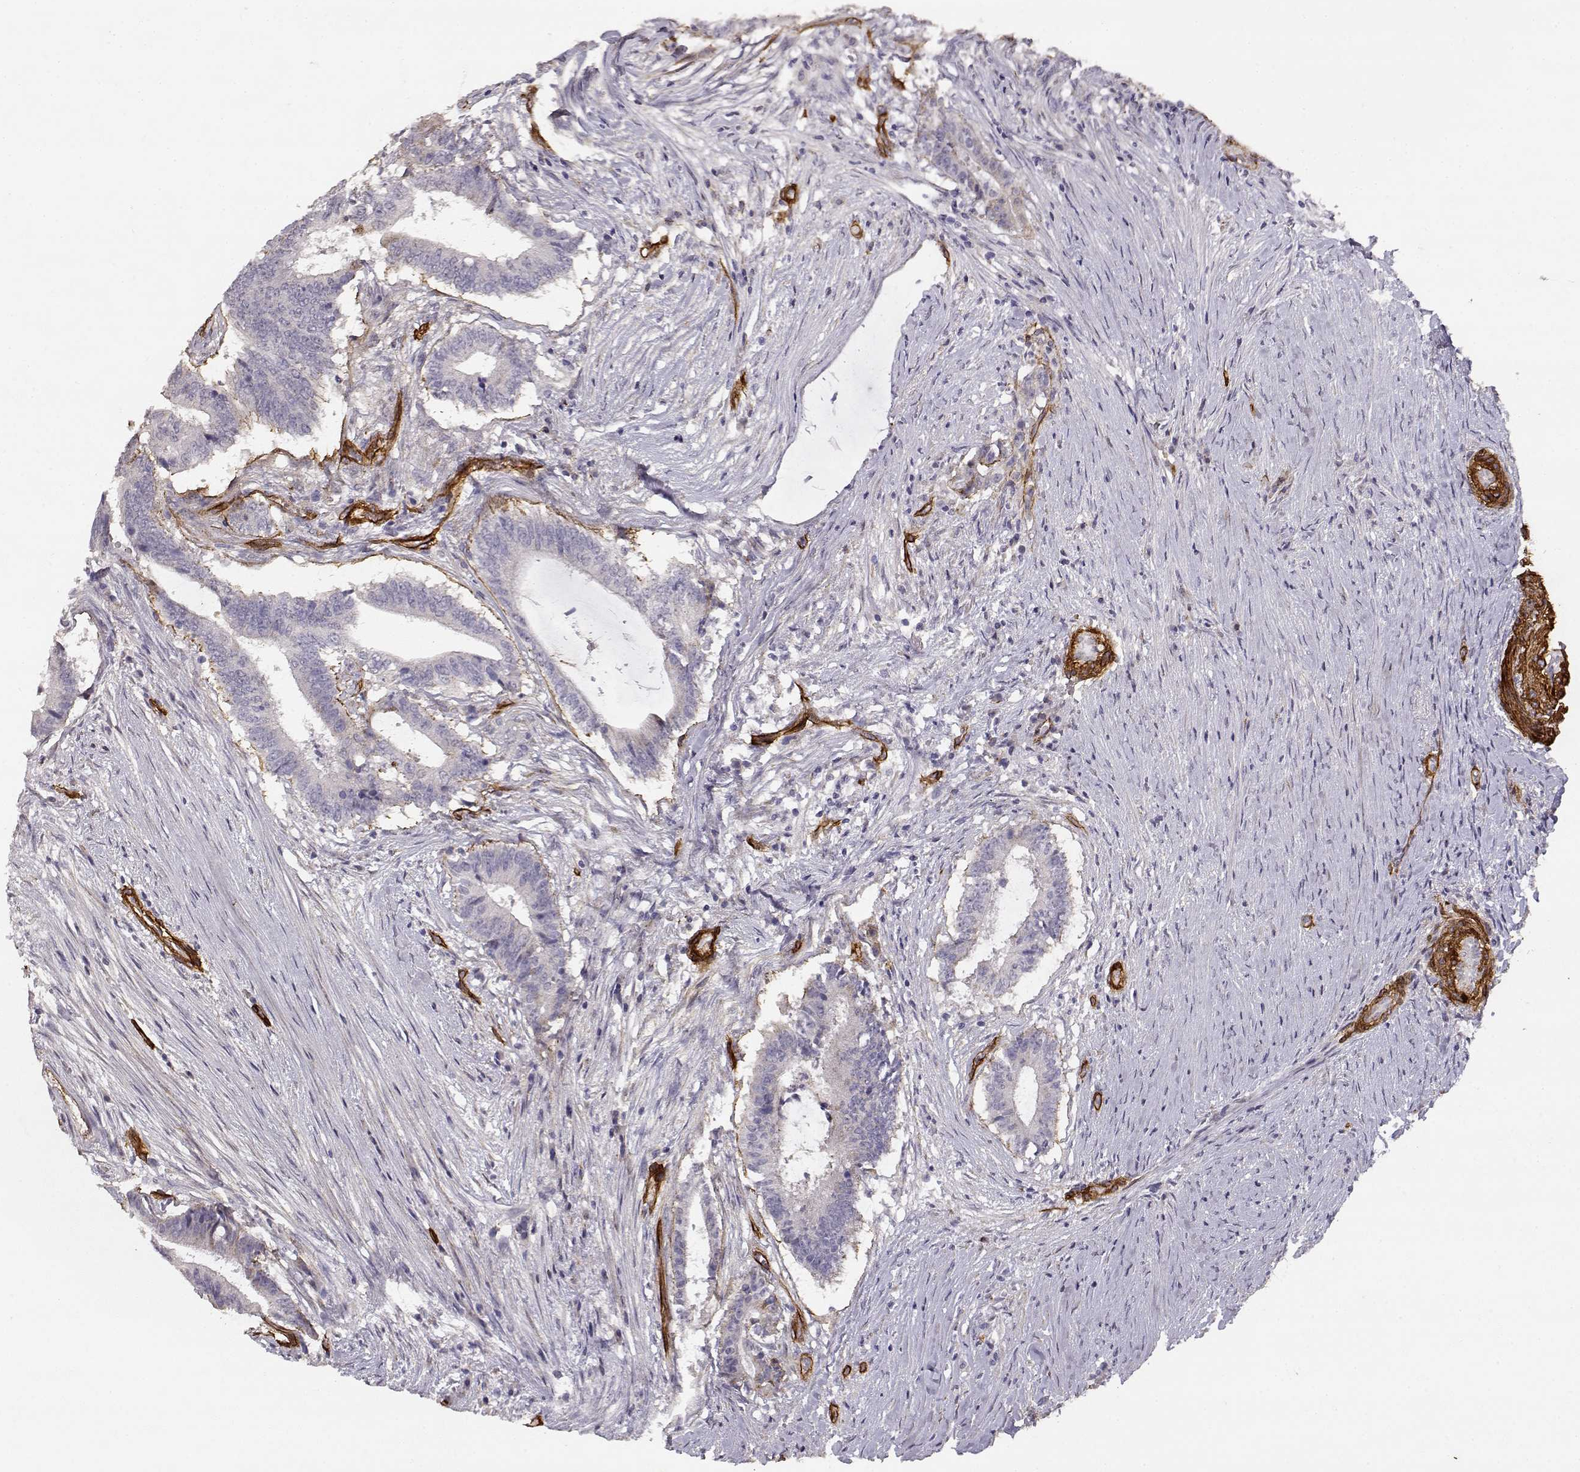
{"staining": {"intensity": "negative", "quantity": "none", "location": "none"}, "tissue": "colorectal cancer", "cell_type": "Tumor cells", "image_type": "cancer", "snomed": [{"axis": "morphology", "description": "Adenocarcinoma, NOS"}, {"axis": "topography", "description": "Colon"}], "caption": "IHC image of human colorectal cancer stained for a protein (brown), which displays no staining in tumor cells.", "gene": "LAMC1", "patient": {"sex": "female", "age": 43}}